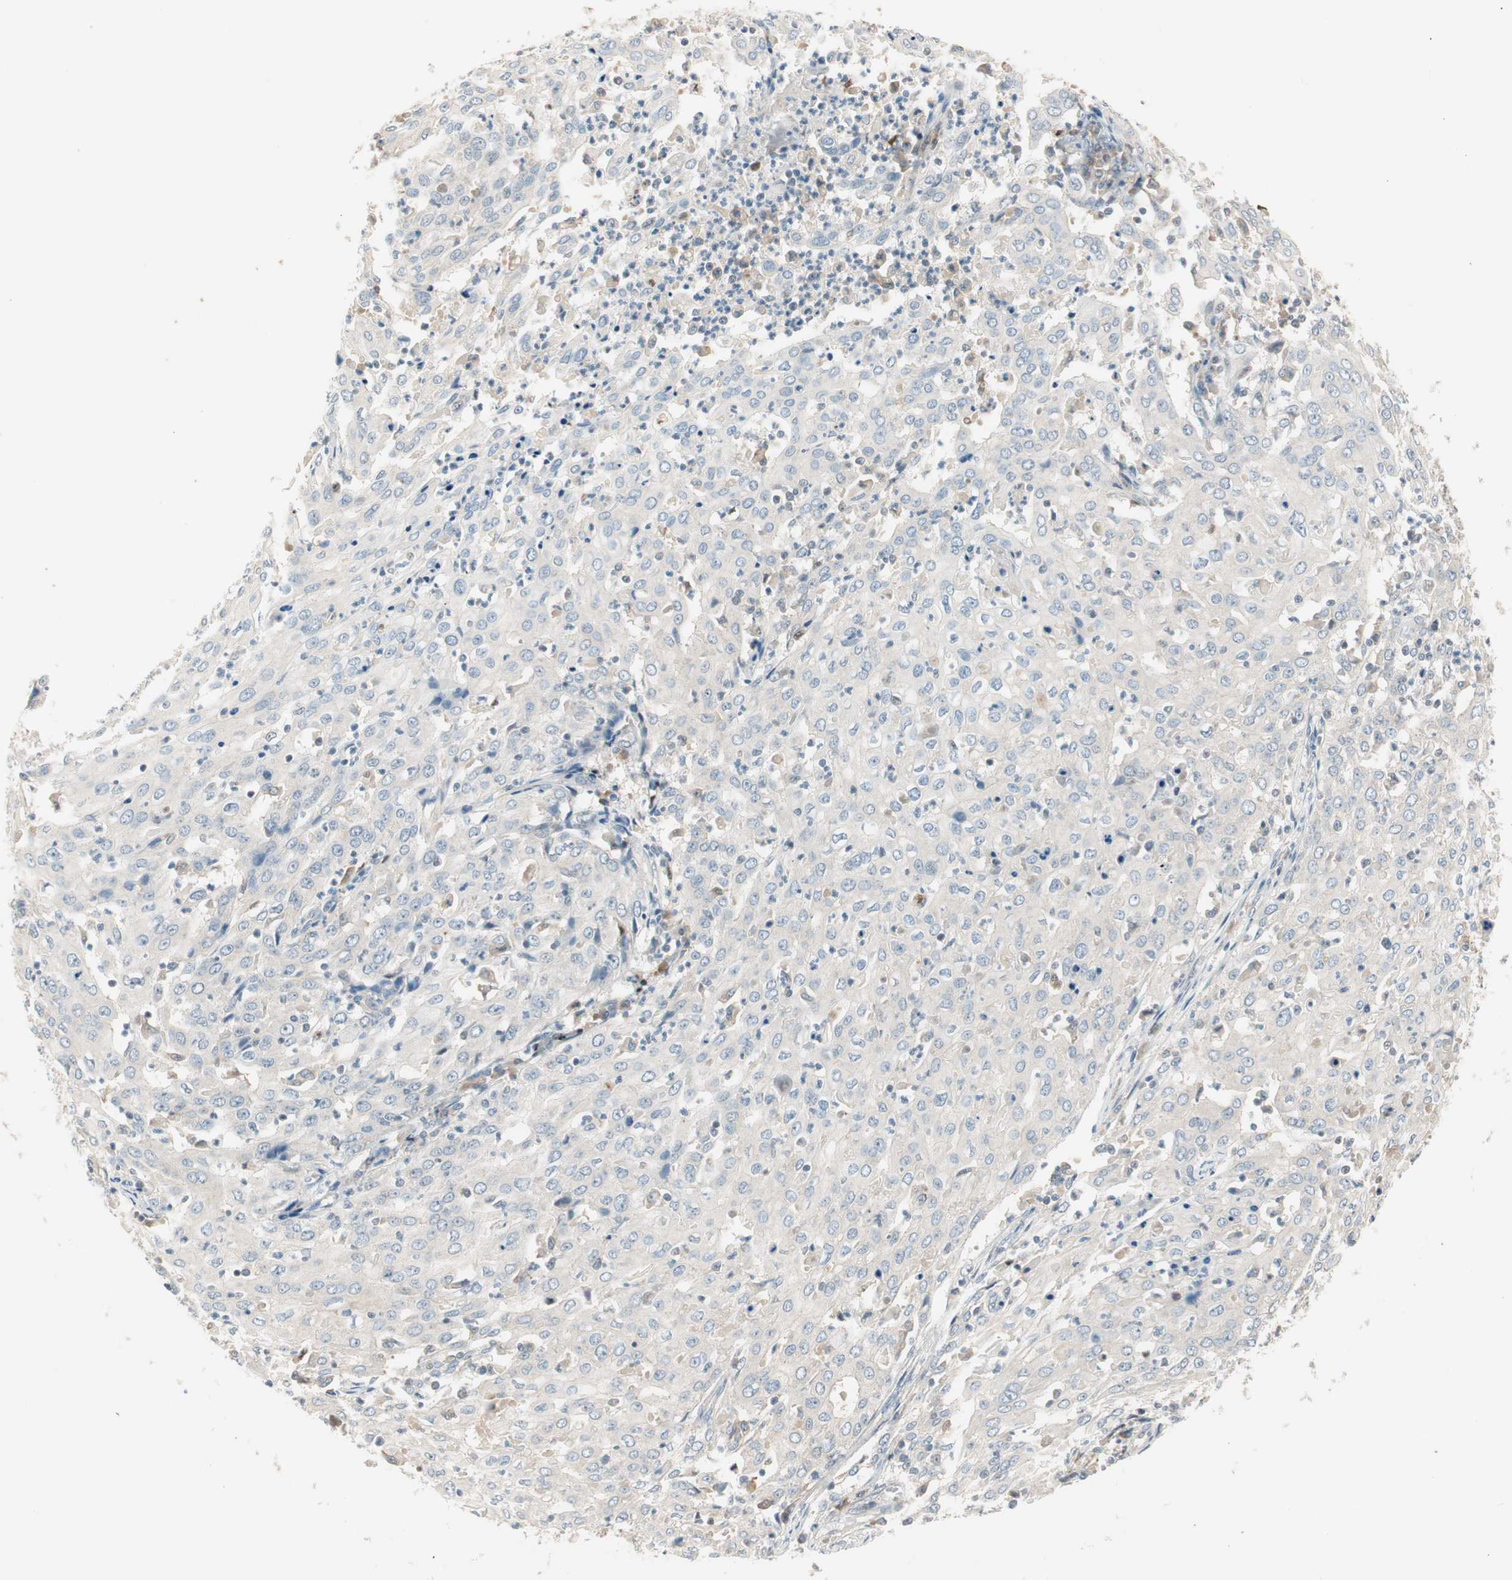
{"staining": {"intensity": "negative", "quantity": "none", "location": "none"}, "tissue": "cervical cancer", "cell_type": "Tumor cells", "image_type": "cancer", "snomed": [{"axis": "morphology", "description": "Squamous cell carcinoma, NOS"}, {"axis": "topography", "description": "Cervix"}], "caption": "Immunohistochemical staining of human cervical cancer exhibits no significant staining in tumor cells. (Immunohistochemistry (ihc), brightfield microscopy, high magnification).", "gene": "RNGTT", "patient": {"sex": "female", "age": 39}}